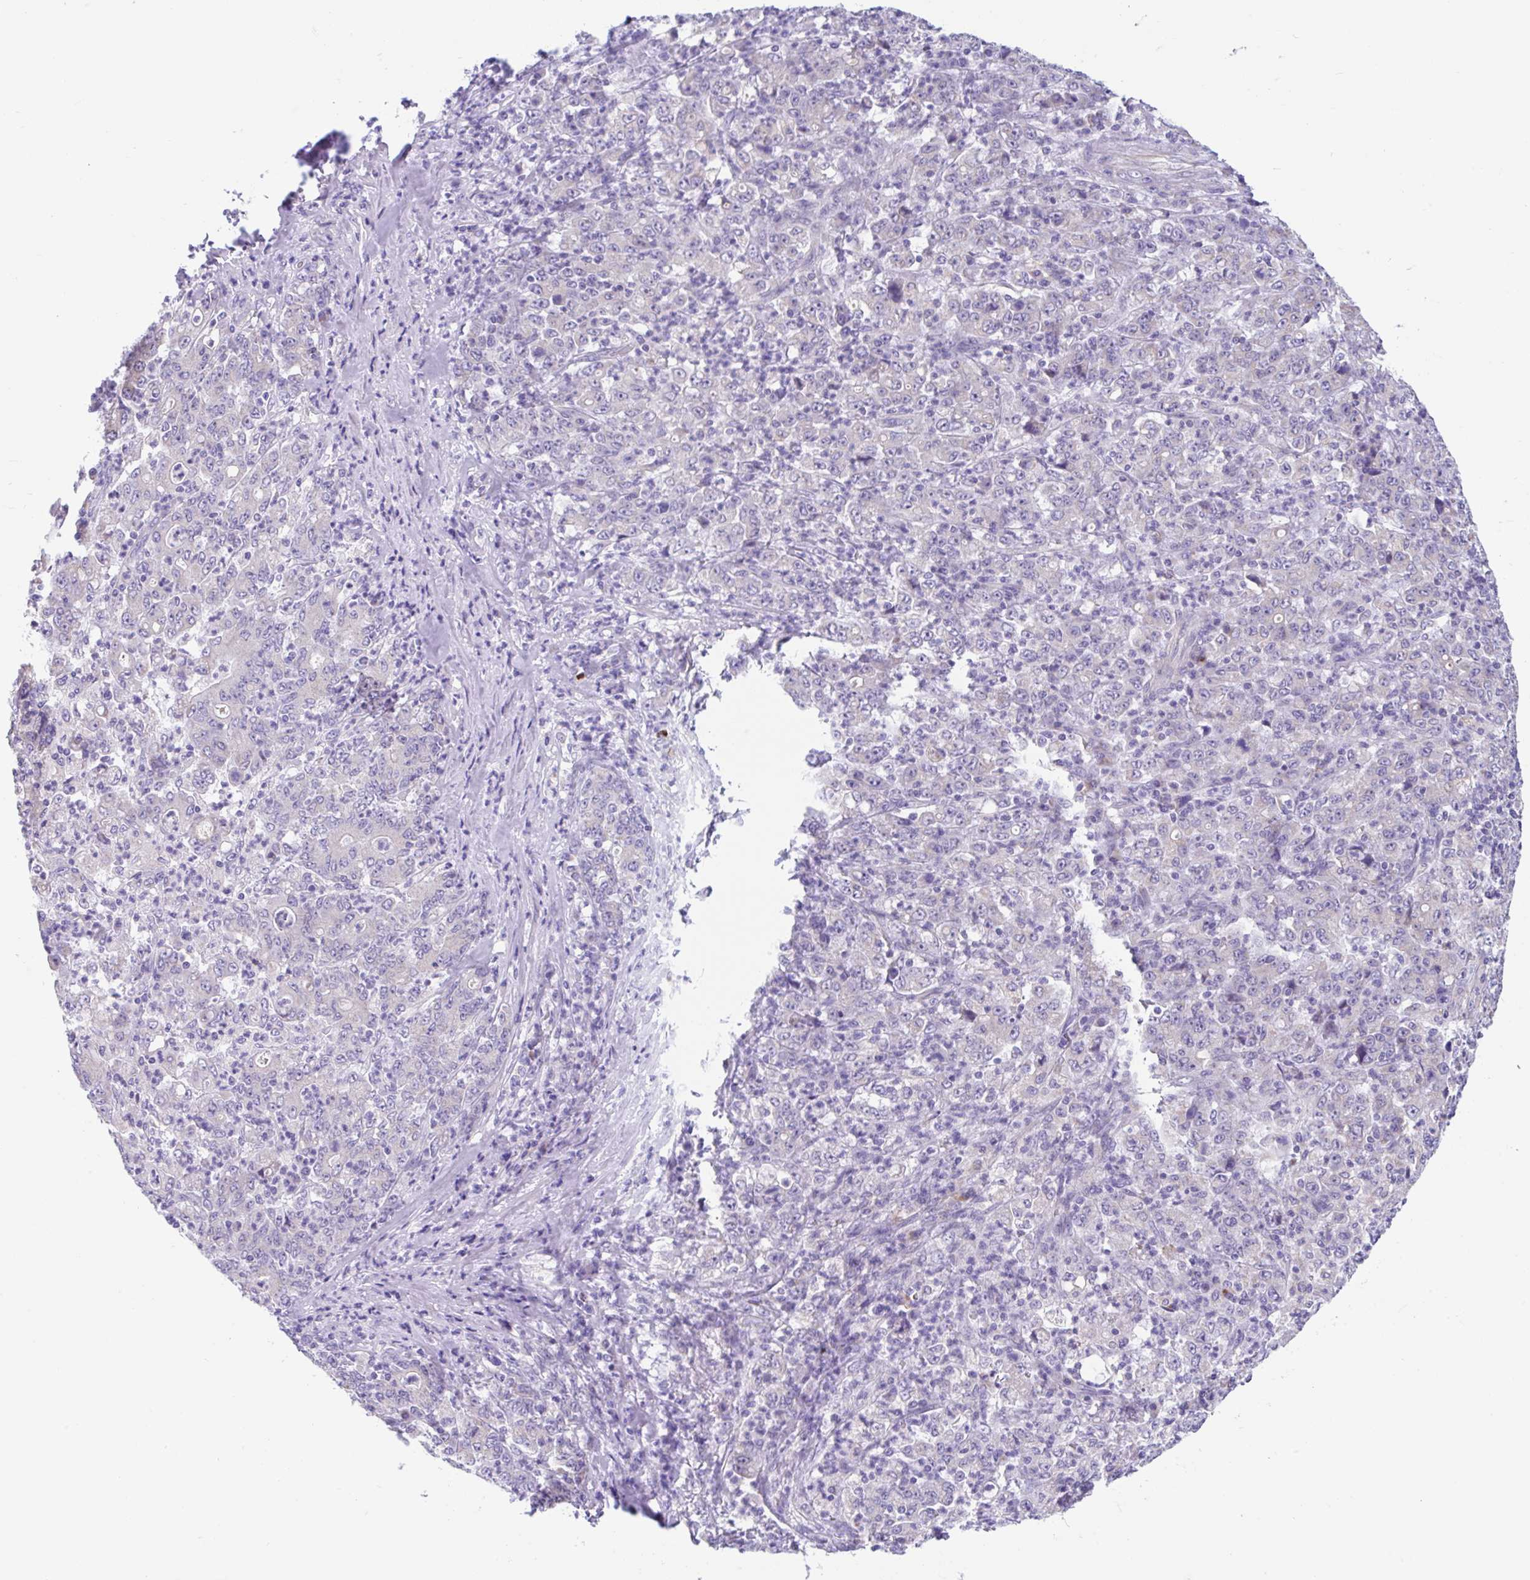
{"staining": {"intensity": "negative", "quantity": "none", "location": "none"}, "tissue": "stomach cancer", "cell_type": "Tumor cells", "image_type": "cancer", "snomed": [{"axis": "morphology", "description": "Adenocarcinoma, NOS"}, {"axis": "topography", "description": "Stomach, lower"}], "caption": "Stomach adenocarcinoma stained for a protein using immunohistochemistry shows no staining tumor cells.", "gene": "CCSAP", "patient": {"sex": "female", "age": 71}}